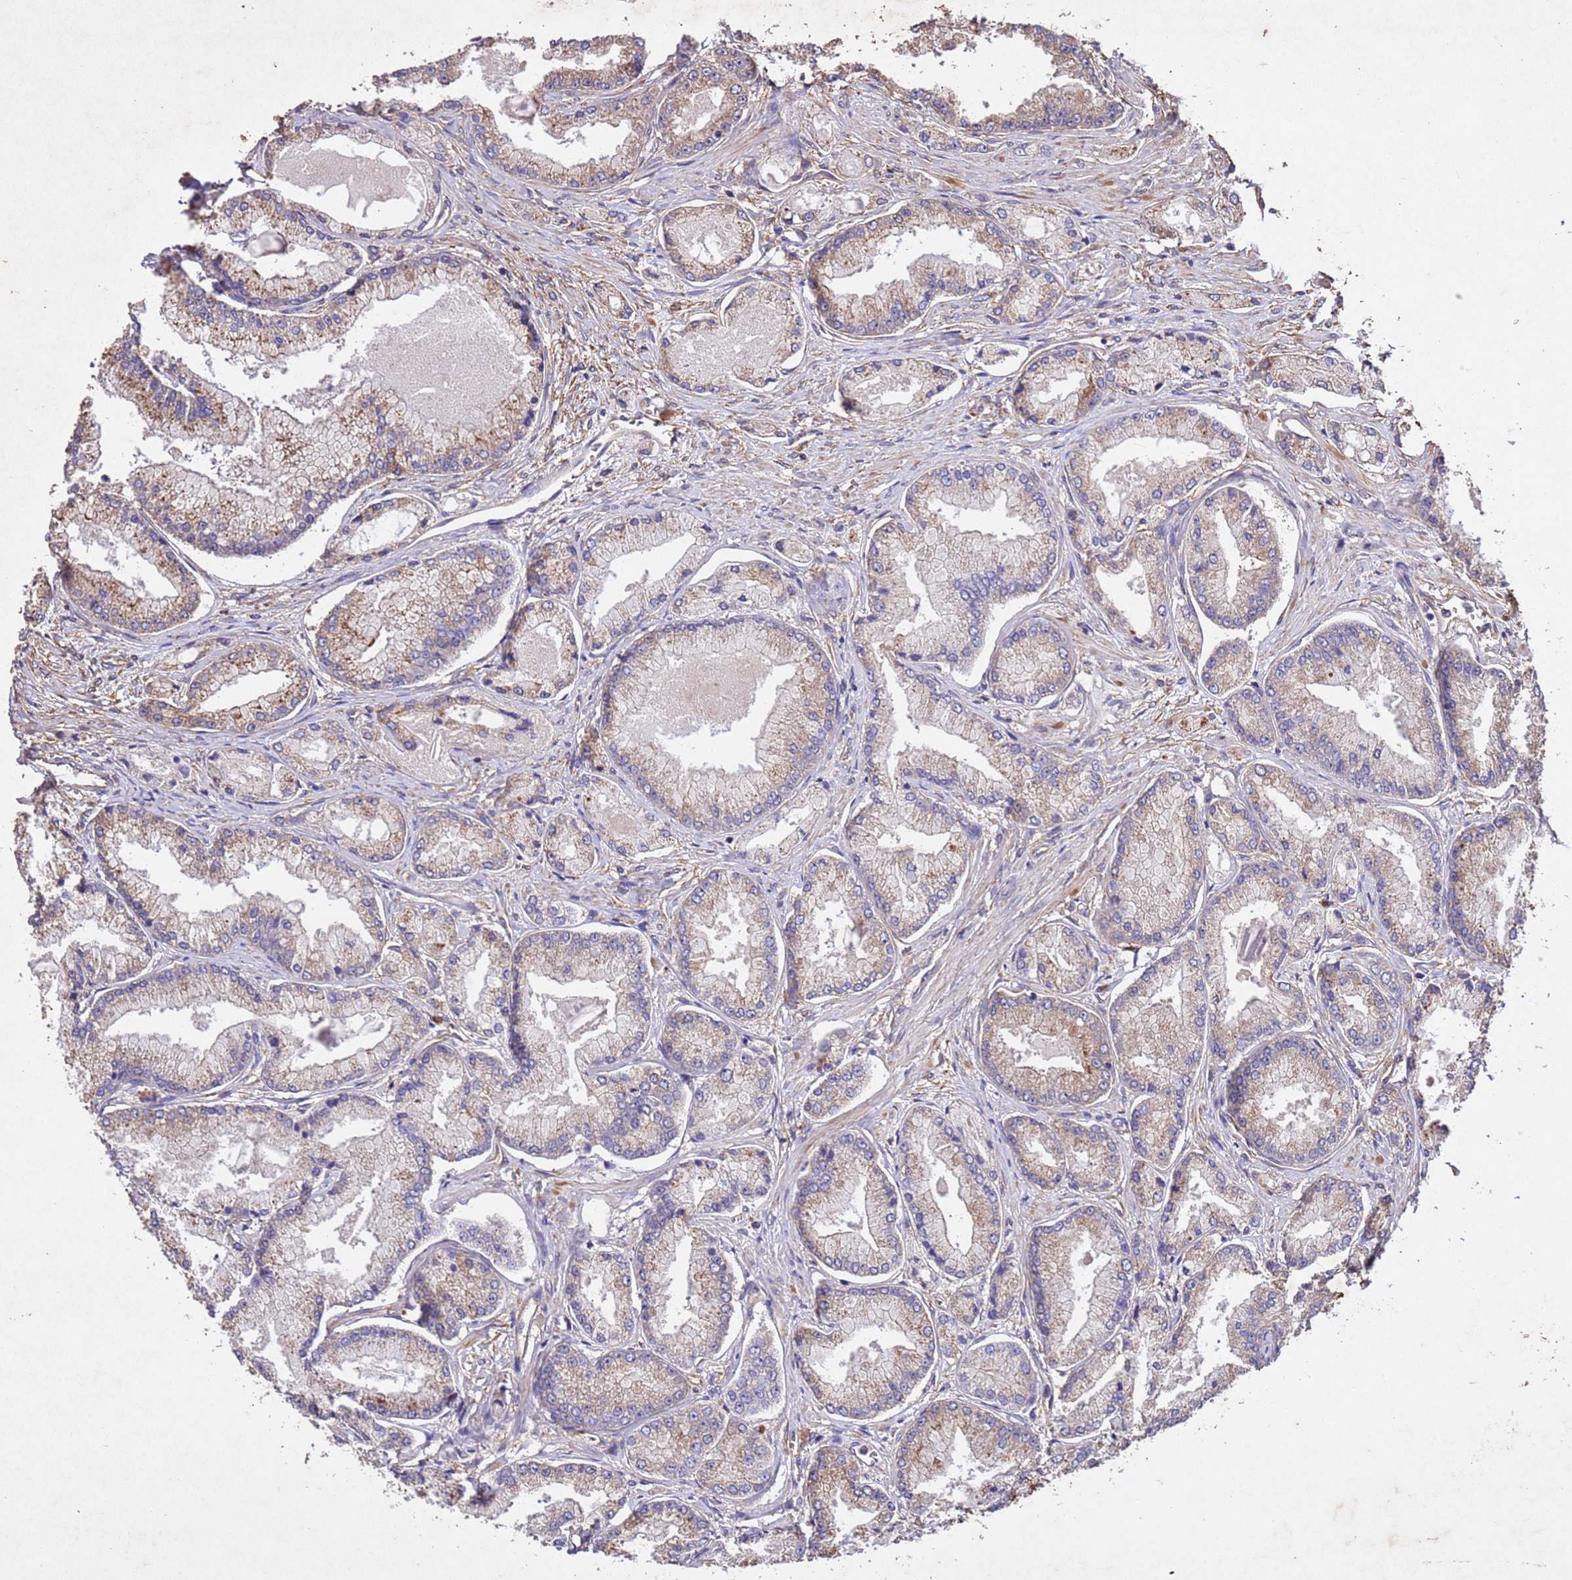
{"staining": {"intensity": "weak", "quantity": "25%-75%", "location": "cytoplasmic/membranous"}, "tissue": "prostate cancer", "cell_type": "Tumor cells", "image_type": "cancer", "snomed": [{"axis": "morphology", "description": "Adenocarcinoma, Low grade"}, {"axis": "topography", "description": "Prostate"}], "caption": "Human prostate cancer stained for a protein (brown) demonstrates weak cytoplasmic/membranous positive positivity in about 25%-75% of tumor cells.", "gene": "MTX3", "patient": {"sex": "male", "age": 74}}